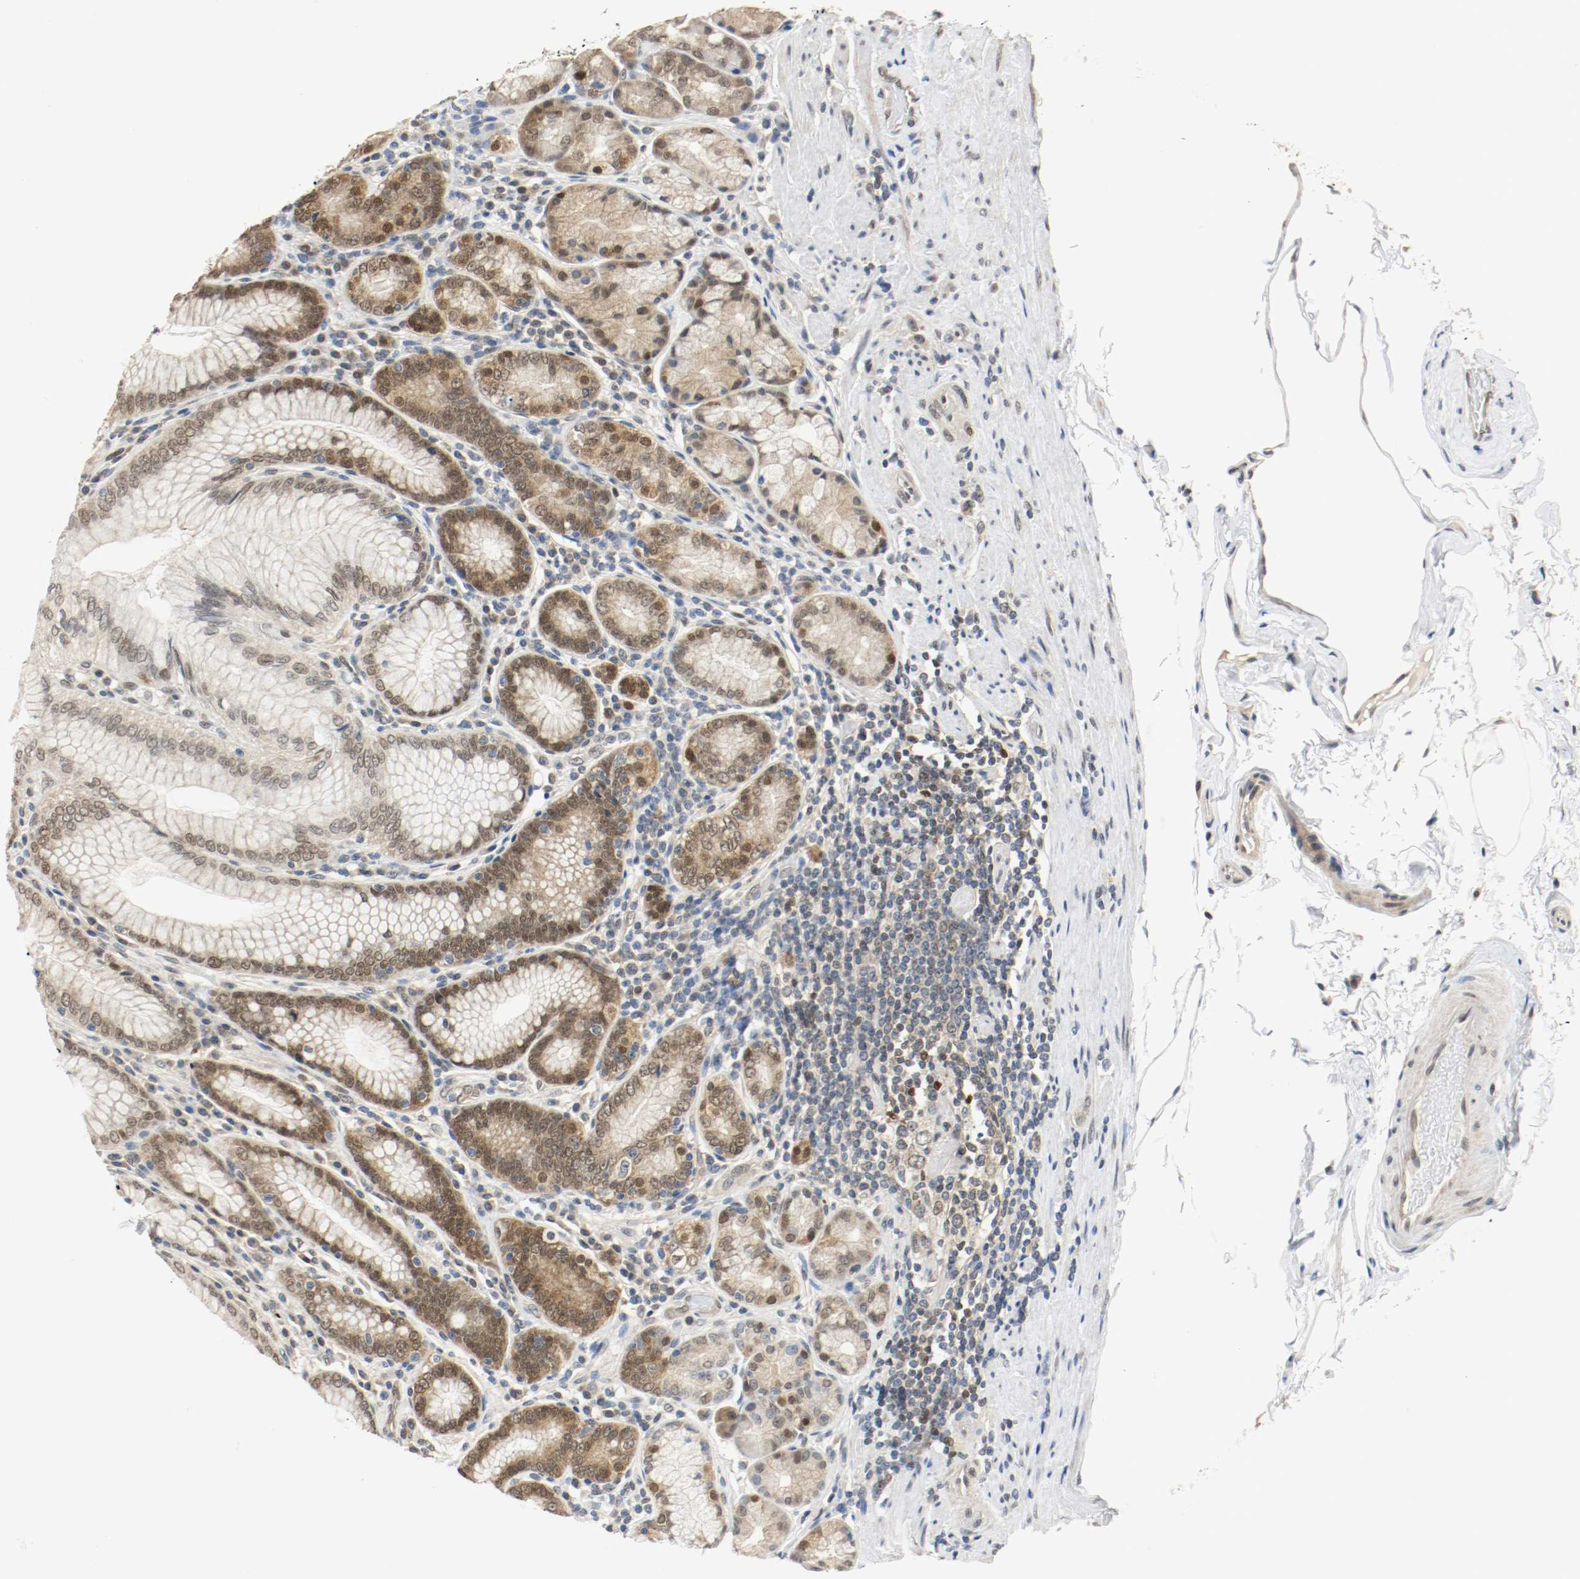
{"staining": {"intensity": "moderate", "quantity": ">75%", "location": "cytoplasmic/membranous,nuclear"}, "tissue": "stomach", "cell_type": "Glandular cells", "image_type": "normal", "snomed": [{"axis": "morphology", "description": "Normal tissue, NOS"}, {"axis": "topography", "description": "Stomach, lower"}], "caption": "An IHC photomicrograph of normal tissue is shown. Protein staining in brown shows moderate cytoplasmic/membranous,nuclear positivity in stomach within glandular cells. (Brightfield microscopy of DAB IHC at high magnification).", "gene": "PPME1", "patient": {"sex": "female", "age": 76}}